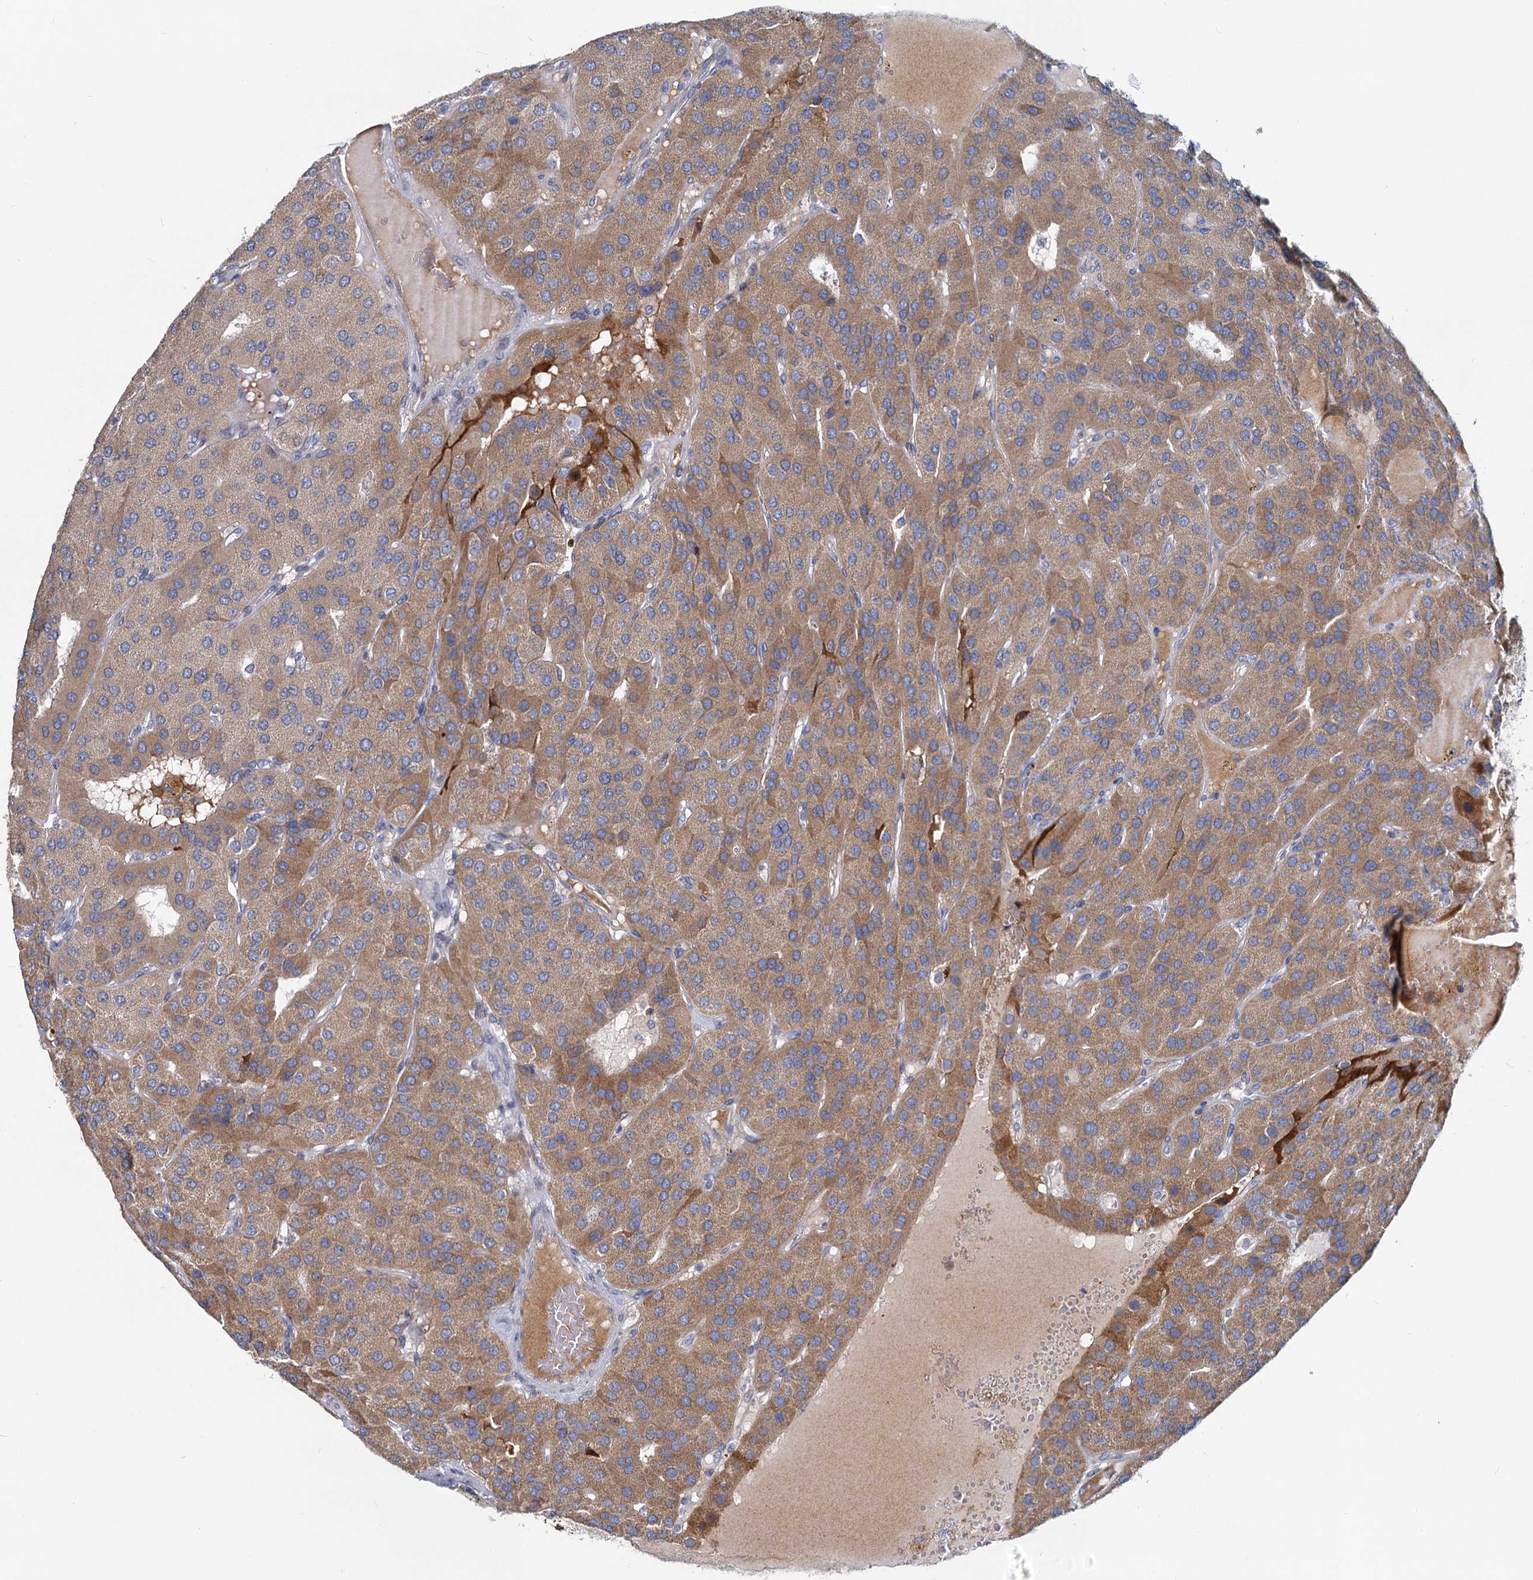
{"staining": {"intensity": "moderate", "quantity": ">75%", "location": "cytoplasmic/membranous"}, "tissue": "parathyroid gland", "cell_type": "Glandular cells", "image_type": "normal", "snomed": [{"axis": "morphology", "description": "Normal tissue, NOS"}, {"axis": "morphology", "description": "Adenoma, NOS"}, {"axis": "topography", "description": "Parathyroid gland"}], "caption": "Immunohistochemical staining of benign human parathyroid gland displays medium levels of moderate cytoplasmic/membranous staining in about >75% of glandular cells.", "gene": "DCUN1D2", "patient": {"sex": "female", "age": 86}}